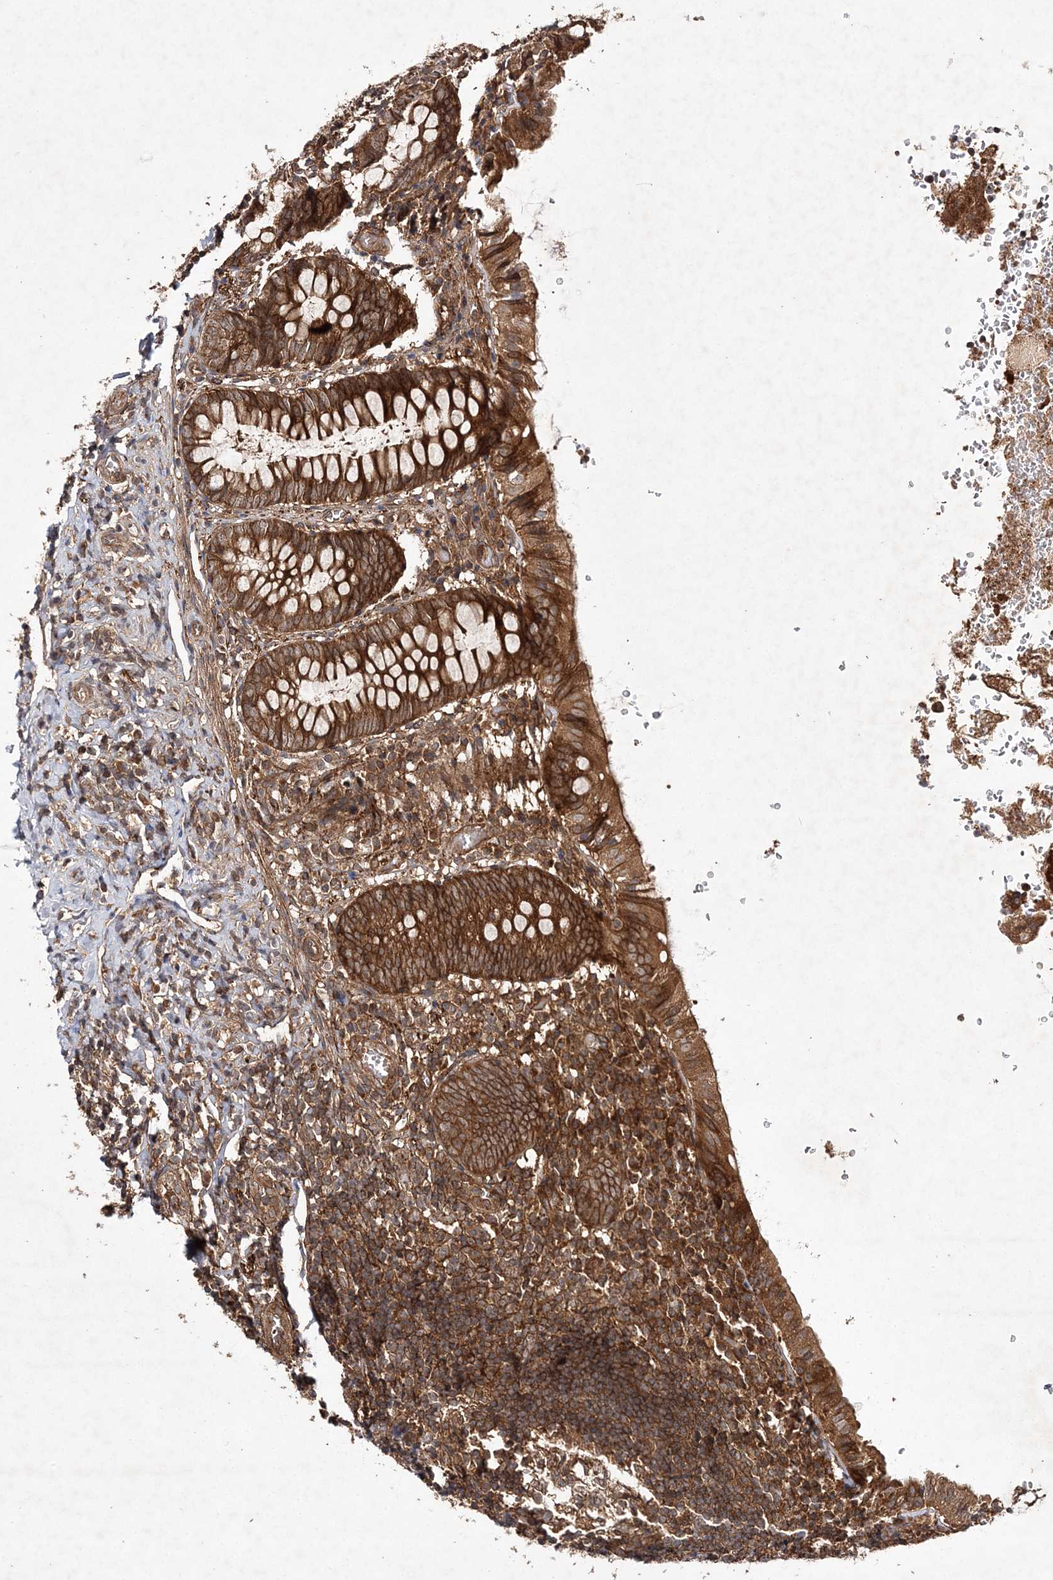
{"staining": {"intensity": "strong", "quantity": ">75%", "location": "cytoplasmic/membranous"}, "tissue": "appendix", "cell_type": "Glandular cells", "image_type": "normal", "snomed": [{"axis": "morphology", "description": "Normal tissue, NOS"}, {"axis": "topography", "description": "Appendix"}], "caption": "Immunohistochemistry (DAB (3,3'-diaminobenzidine)) staining of normal human appendix reveals strong cytoplasmic/membranous protein expression in approximately >75% of glandular cells. (Brightfield microscopy of DAB IHC at high magnification).", "gene": "TMEM9B", "patient": {"sex": "male", "age": 8}}